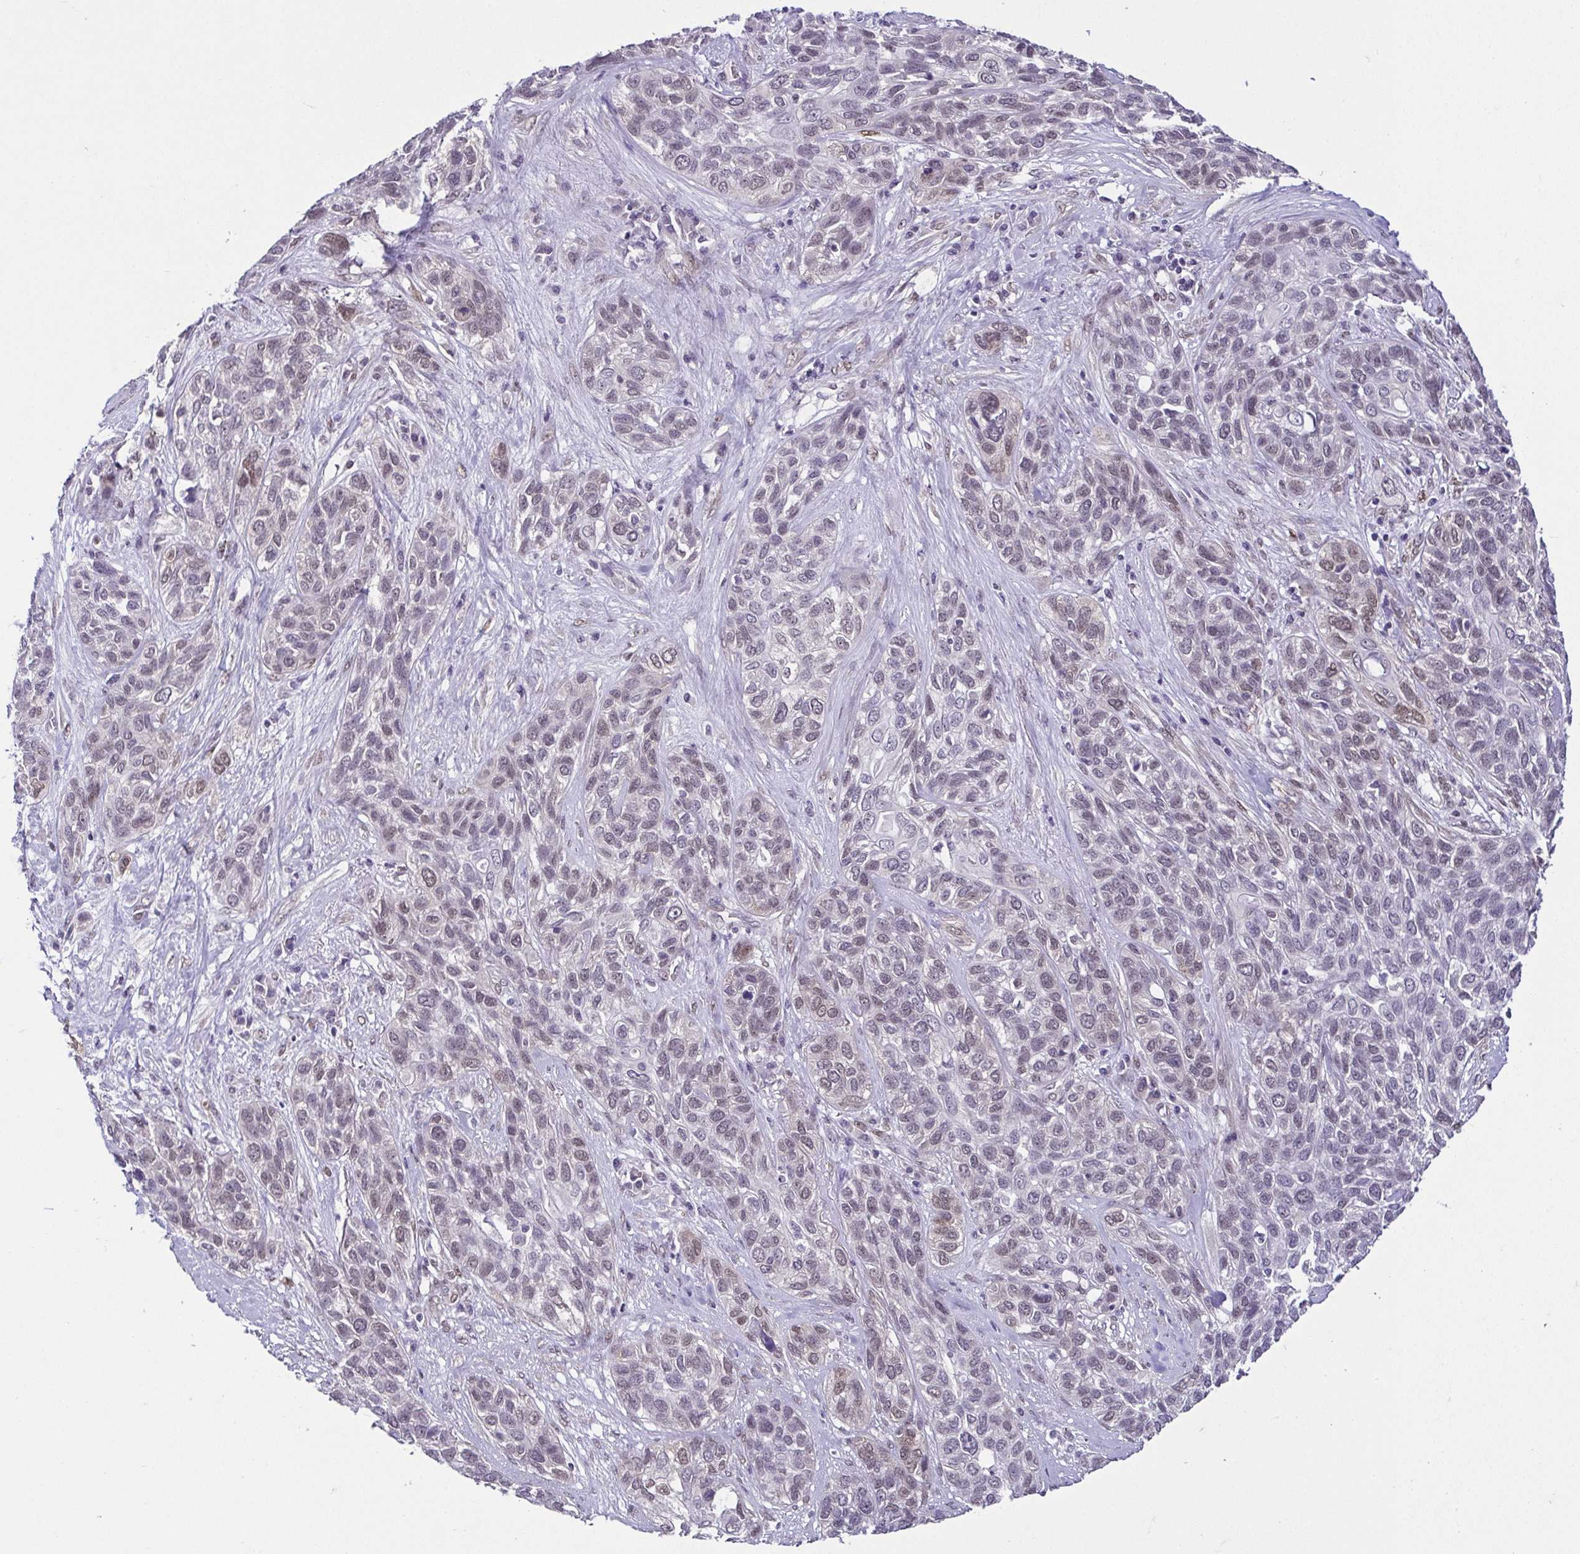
{"staining": {"intensity": "moderate", "quantity": "<25%", "location": "nuclear"}, "tissue": "lung cancer", "cell_type": "Tumor cells", "image_type": "cancer", "snomed": [{"axis": "morphology", "description": "Squamous cell carcinoma, NOS"}, {"axis": "topography", "description": "Lung"}], "caption": "Human squamous cell carcinoma (lung) stained with a protein marker shows moderate staining in tumor cells.", "gene": "RBM3", "patient": {"sex": "female", "age": 70}}